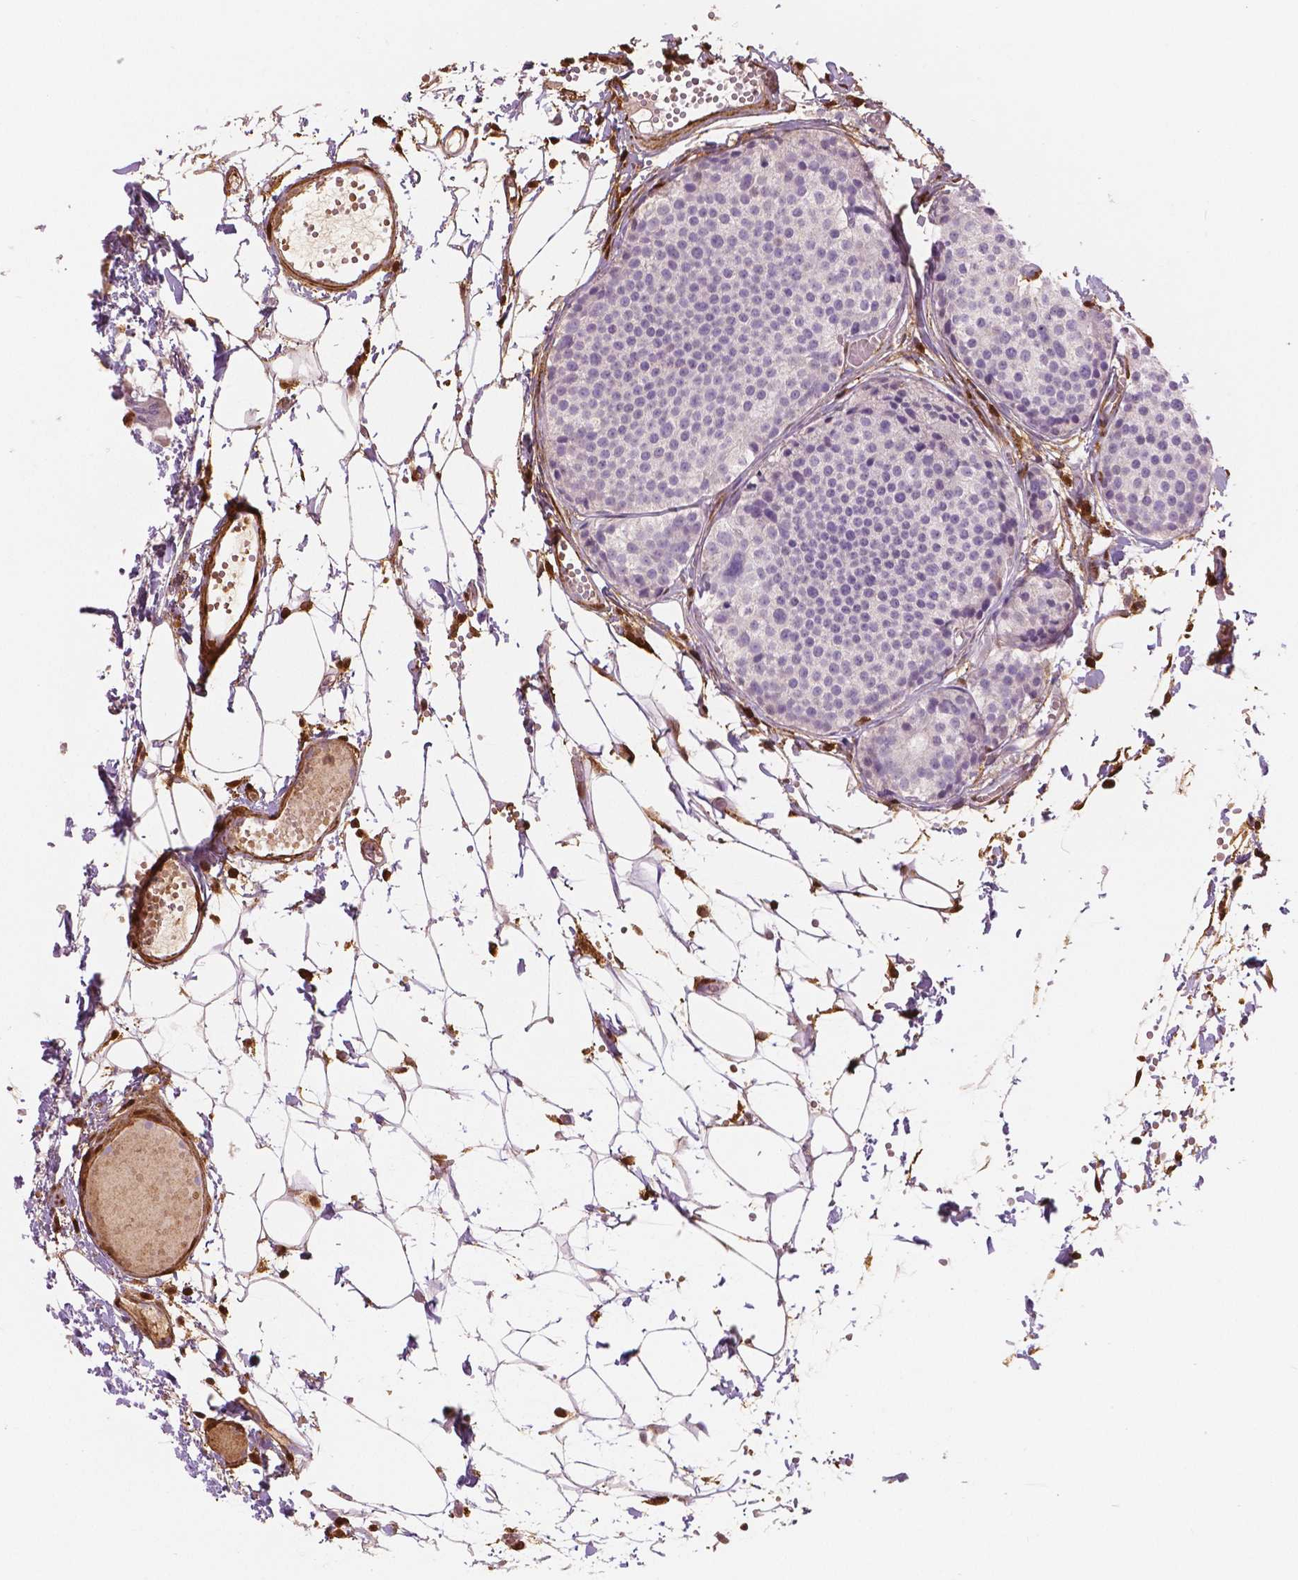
{"staining": {"intensity": "negative", "quantity": "none", "location": "none"}, "tissue": "carcinoid", "cell_type": "Tumor cells", "image_type": "cancer", "snomed": [{"axis": "morphology", "description": "Carcinoid, malignant, NOS"}, {"axis": "topography", "description": "Small intestine"}], "caption": "A high-resolution micrograph shows immunohistochemistry staining of carcinoid (malignant), which exhibits no significant expression in tumor cells.", "gene": "S100A4", "patient": {"sex": "female", "age": 65}}